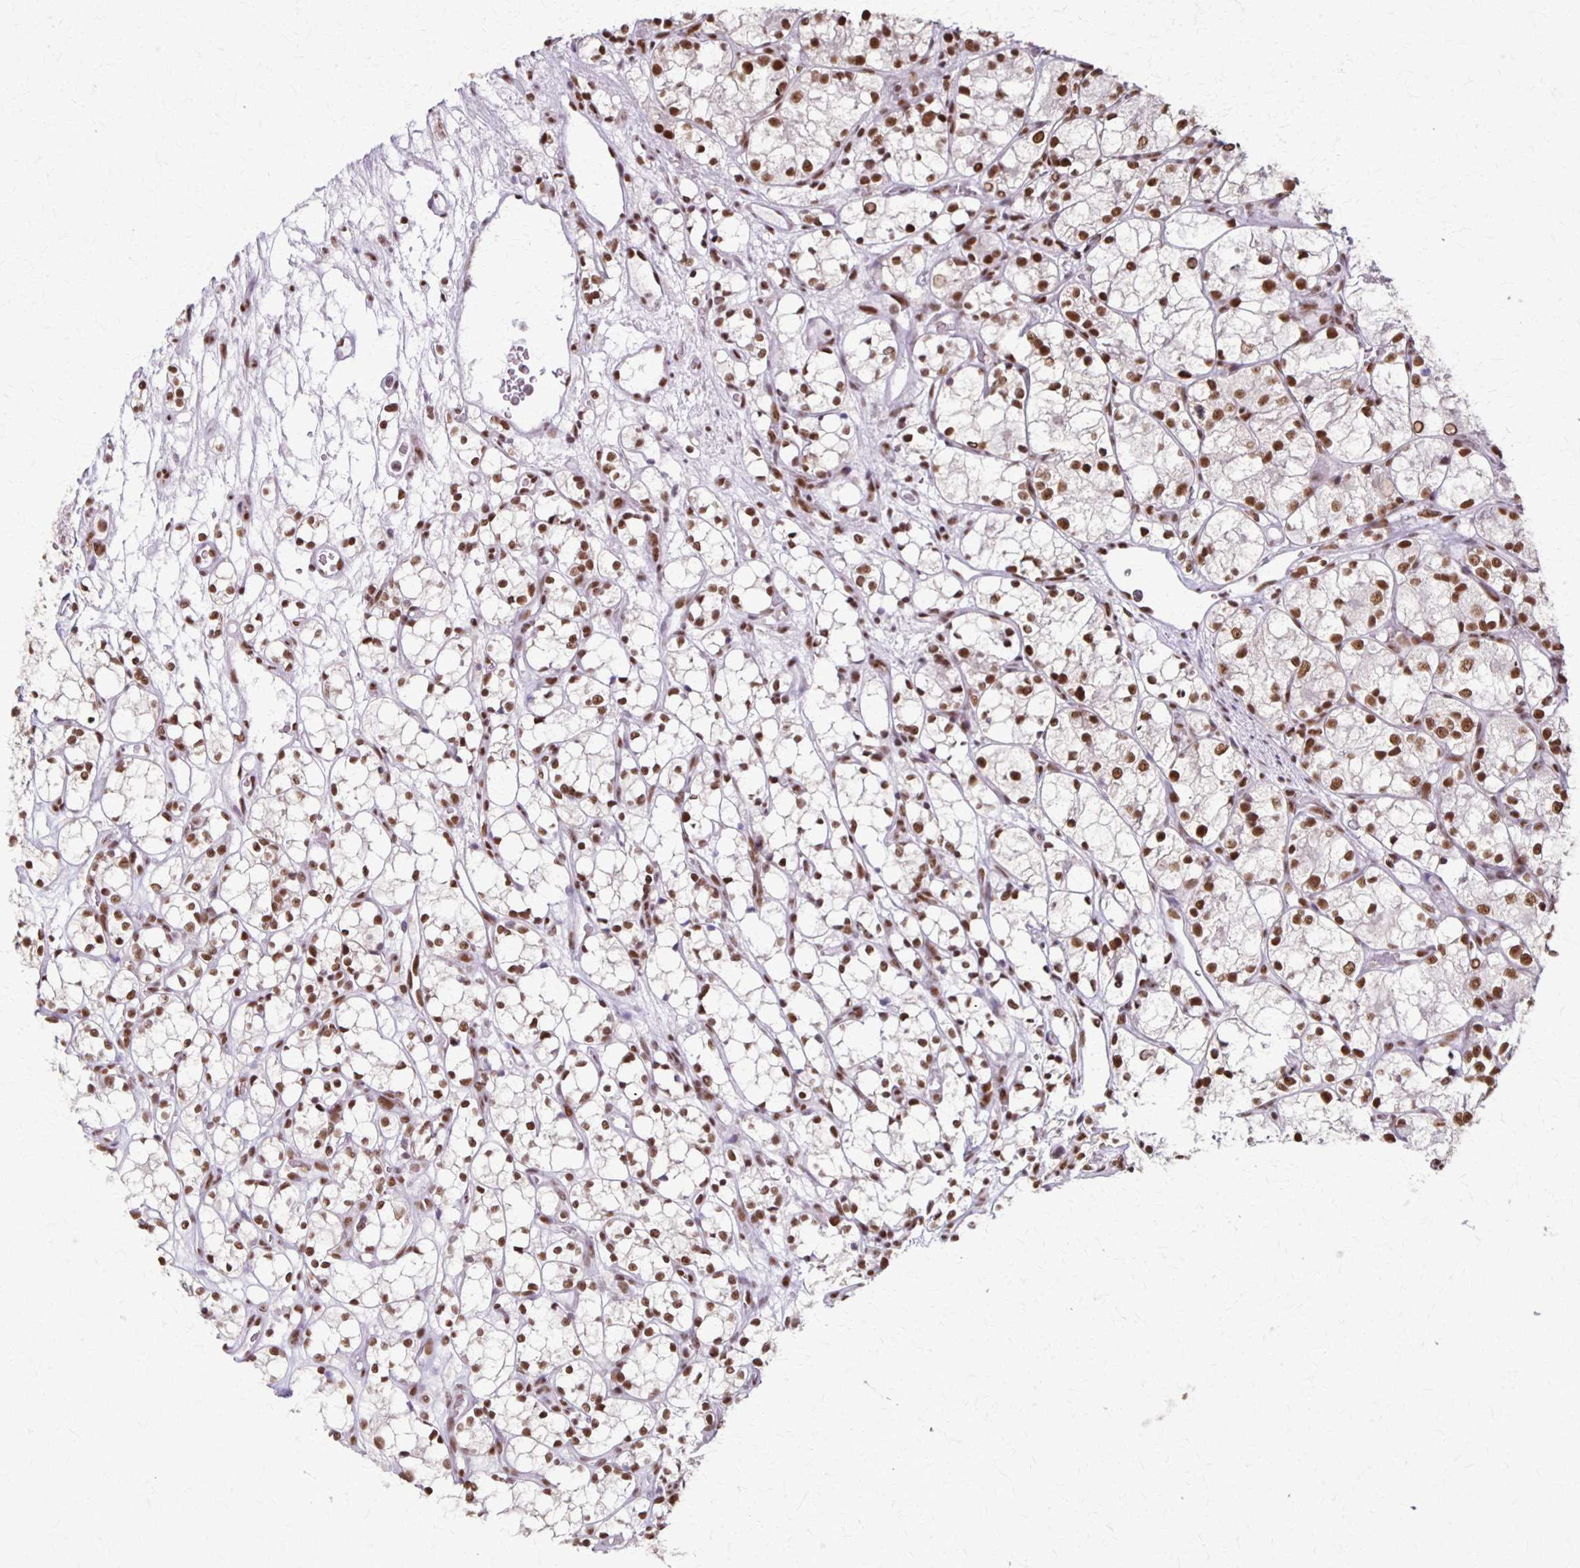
{"staining": {"intensity": "moderate", "quantity": ">75%", "location": "nuclear"}, "tissue": "renal cancer", "cell_type": "Tumor cells", "image_type": "cancer", "snomed": [{"axis": "morphology", "description": "Adenocarcinoma, NOS"}, {"axis": "topography", "description": "Kidney"}], "caption": "DAB (3,3'-diaminobenzidine) immunohistochemical staining of human renal adenocarcinoma shows moderate nuclear protein staining in approximately >75% of tumor cells. (DAB IHC, brown staining for protein, blue staining for nuclei).", "gene": "XRCC6", "patient": {"sex": "female", "age": 69}}